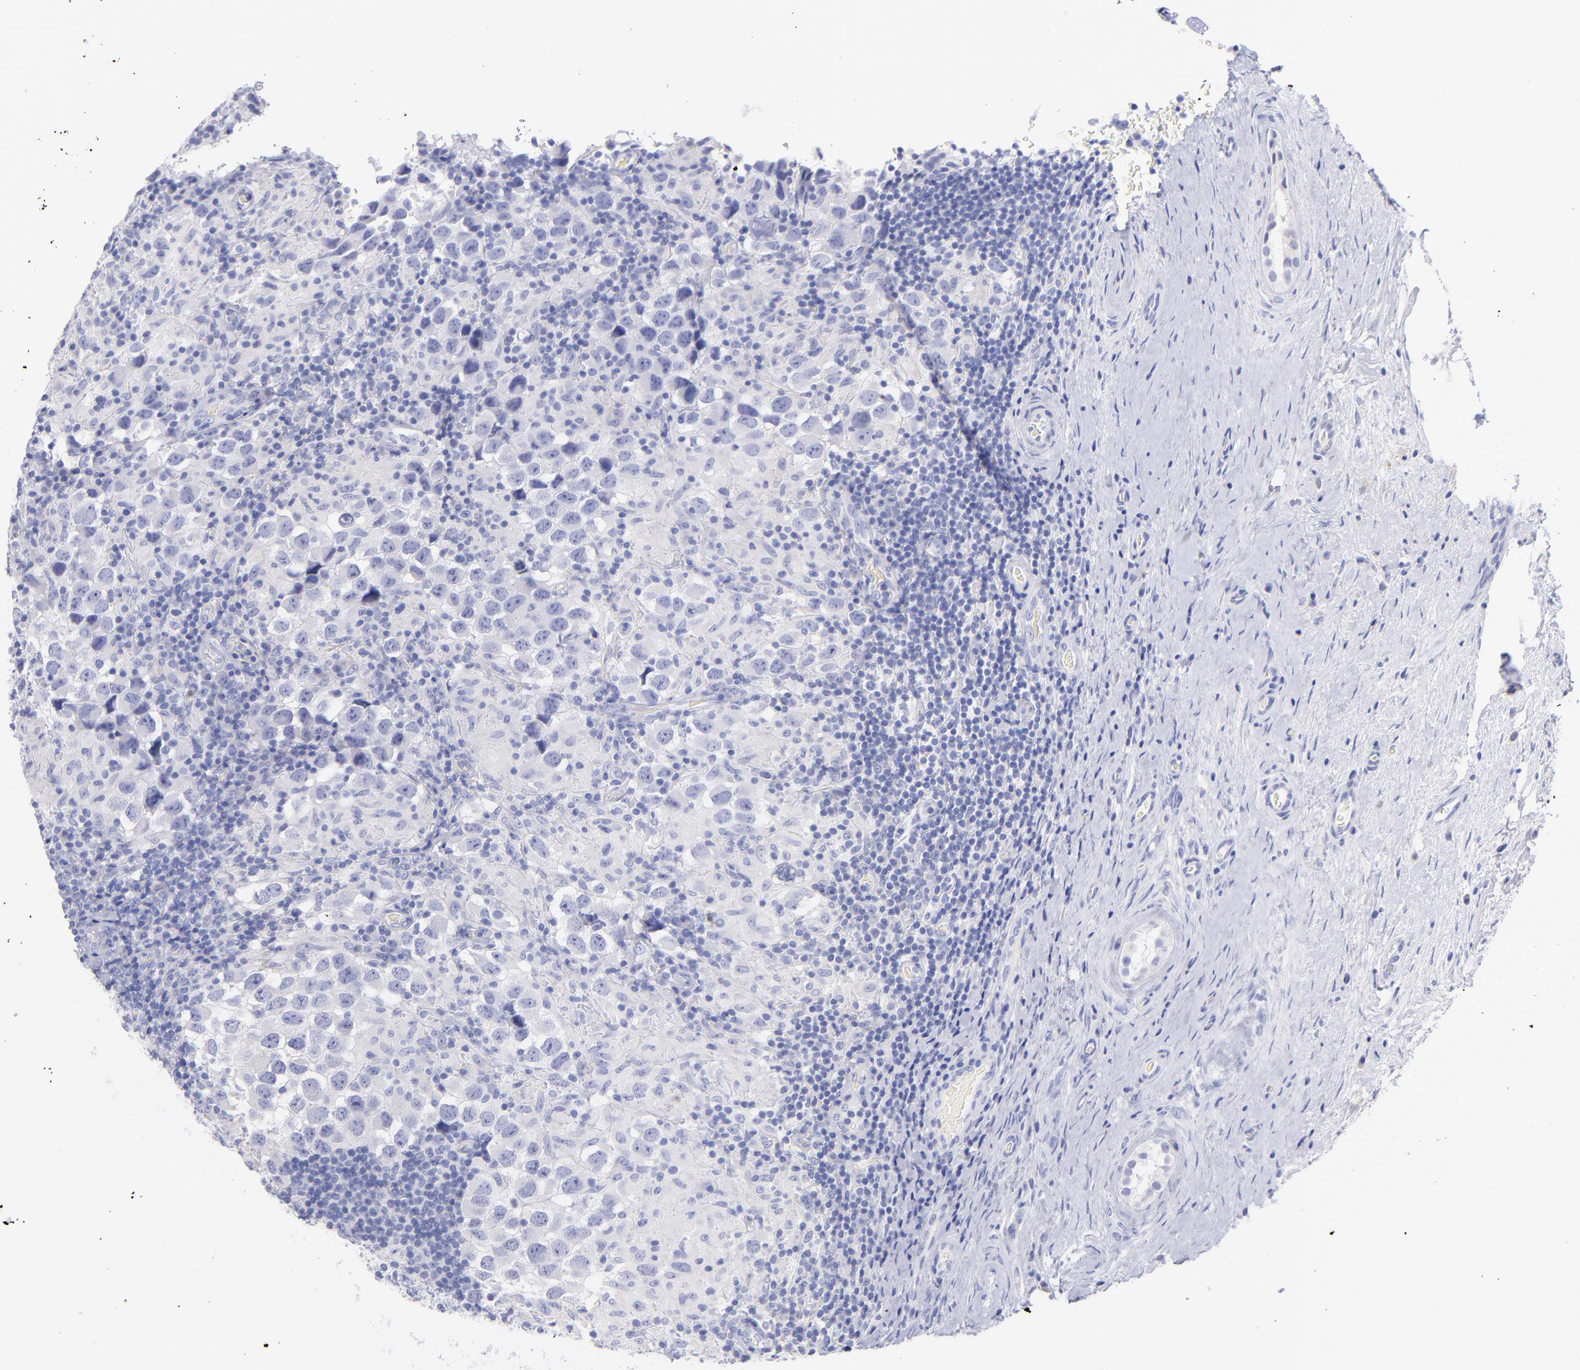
{"staining": {"intensity": "negative", "quantity": "none", "location": "none"}, "tissue": "testis cancer", "cell_type": "Tumor cells", "image_type": "cancer", "snomed": [{"axis": "morphology", "description": "Carcinoma, Embryonal, NOS"}, {"axis": "topography", "description": "Testis"}], "caption": "High magnification brightfield microscopy of embryonal carcinoma (testis) stained with DAB (brown) and counterstained with hematoxylin (blue): tumor cells show no significant positivity.", "gene": "SCGN", "patient": {"sex": "male", "age": 21}}